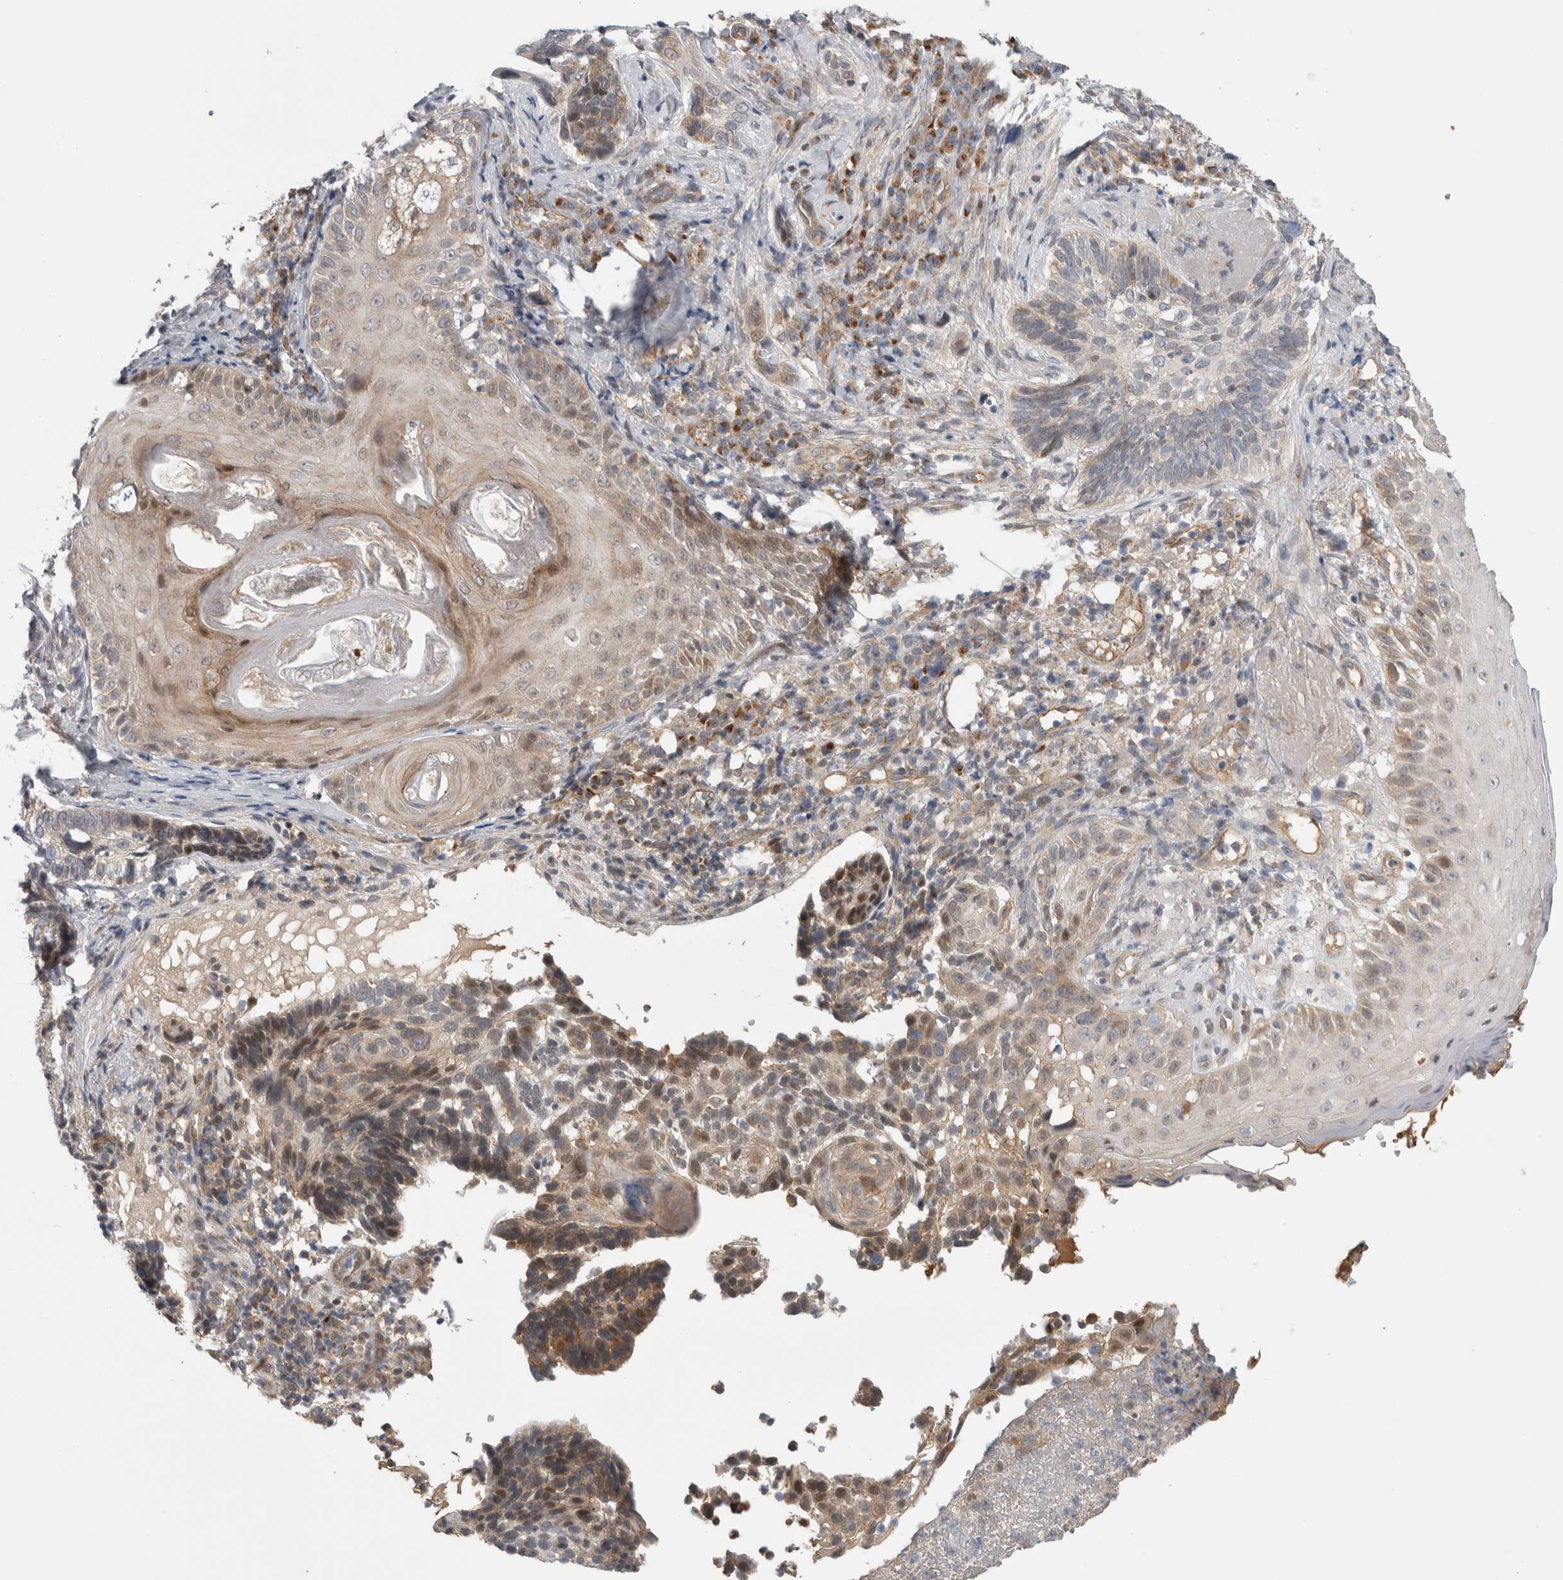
{"staining": {"intensity": "weak", "quantity": "<25%", "location": "cytoplasmic/membranous"}, "tissue": "skin cancer", "cell_type": "Tumor cells", "image_type": "cancer", "snomed": [{"axis": "morphology", "description": "Basal cell carcinoma"}, {"axis": "topography", "description": "Skin"}], "caption": "Basal cell carcinoma (skin) was stained to show a protein in brown. There is no significant staining in tumor cells. The staining is performed using DAB (3,3'-diaminobenzidine) brown chromogen with nuclei counter-stained in using hematoxylin.", "gene": "TAFA5", "patient": {"sex": "female", "age": 89}}